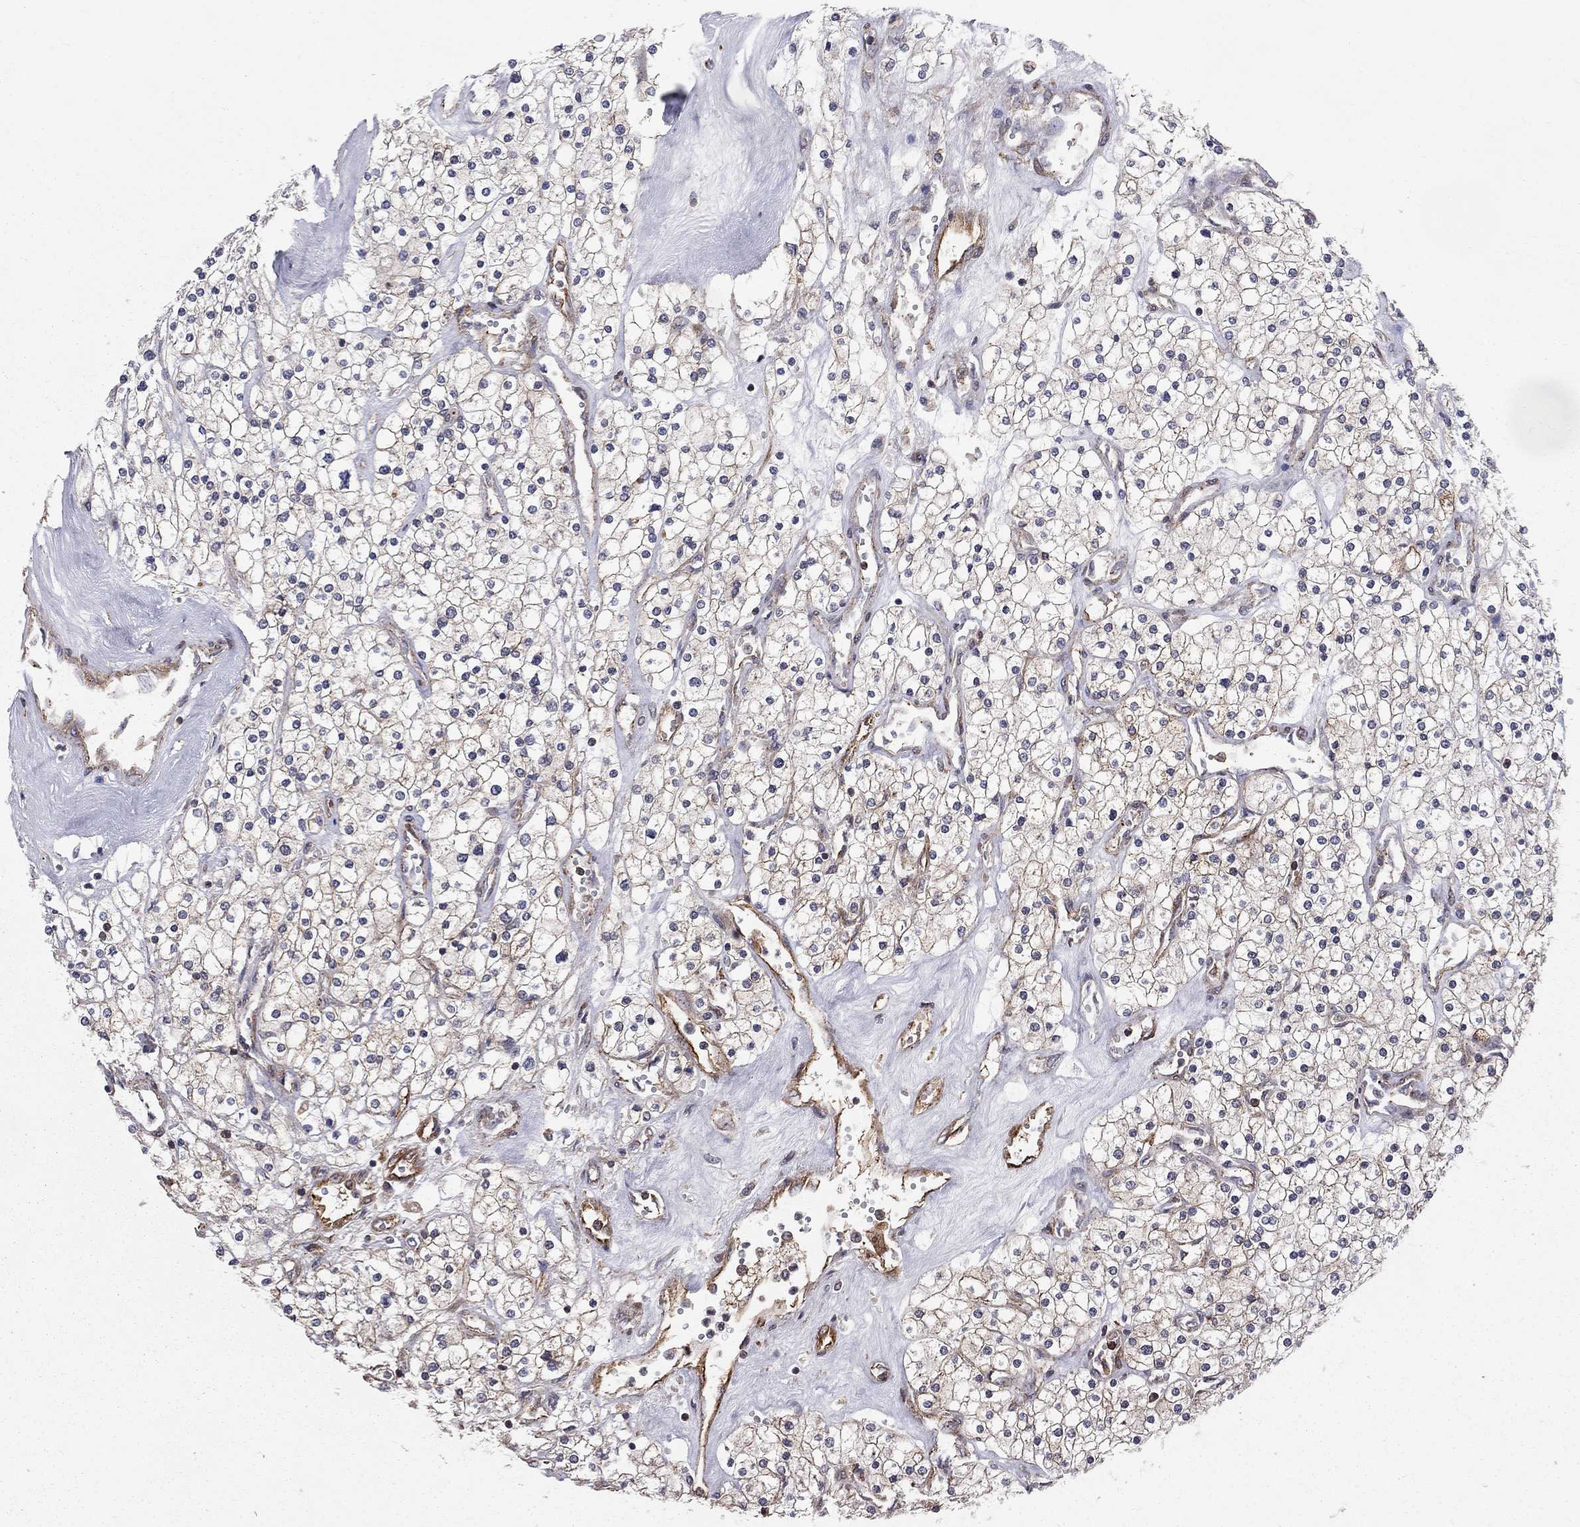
{"staining": {"intensity": "moderate", "quantity": "<25%", "location": "cytoplasmic/membranous"}, "tissue": "renal cancer", "cell_type": "Tumor cells", "image_type": "cancer", "snomed": [{"axis": "morphology", "description": "Adenocarcinoma, NOS"}, {"axis": "topography", "description": "Kidney"}], "caption": "High-magnification brightfield microscopy of renal adenocarcinoma stained with DAB (3,3'-diaminobenzidine) (brown) and counterstained with hematoxylin (blue). tumor cells exhibit moderate cytoplasmic/membranous expression is present in about<25% of cells.", "gene": "RASEF", "patient": {"sex": "male", "age": 80}}